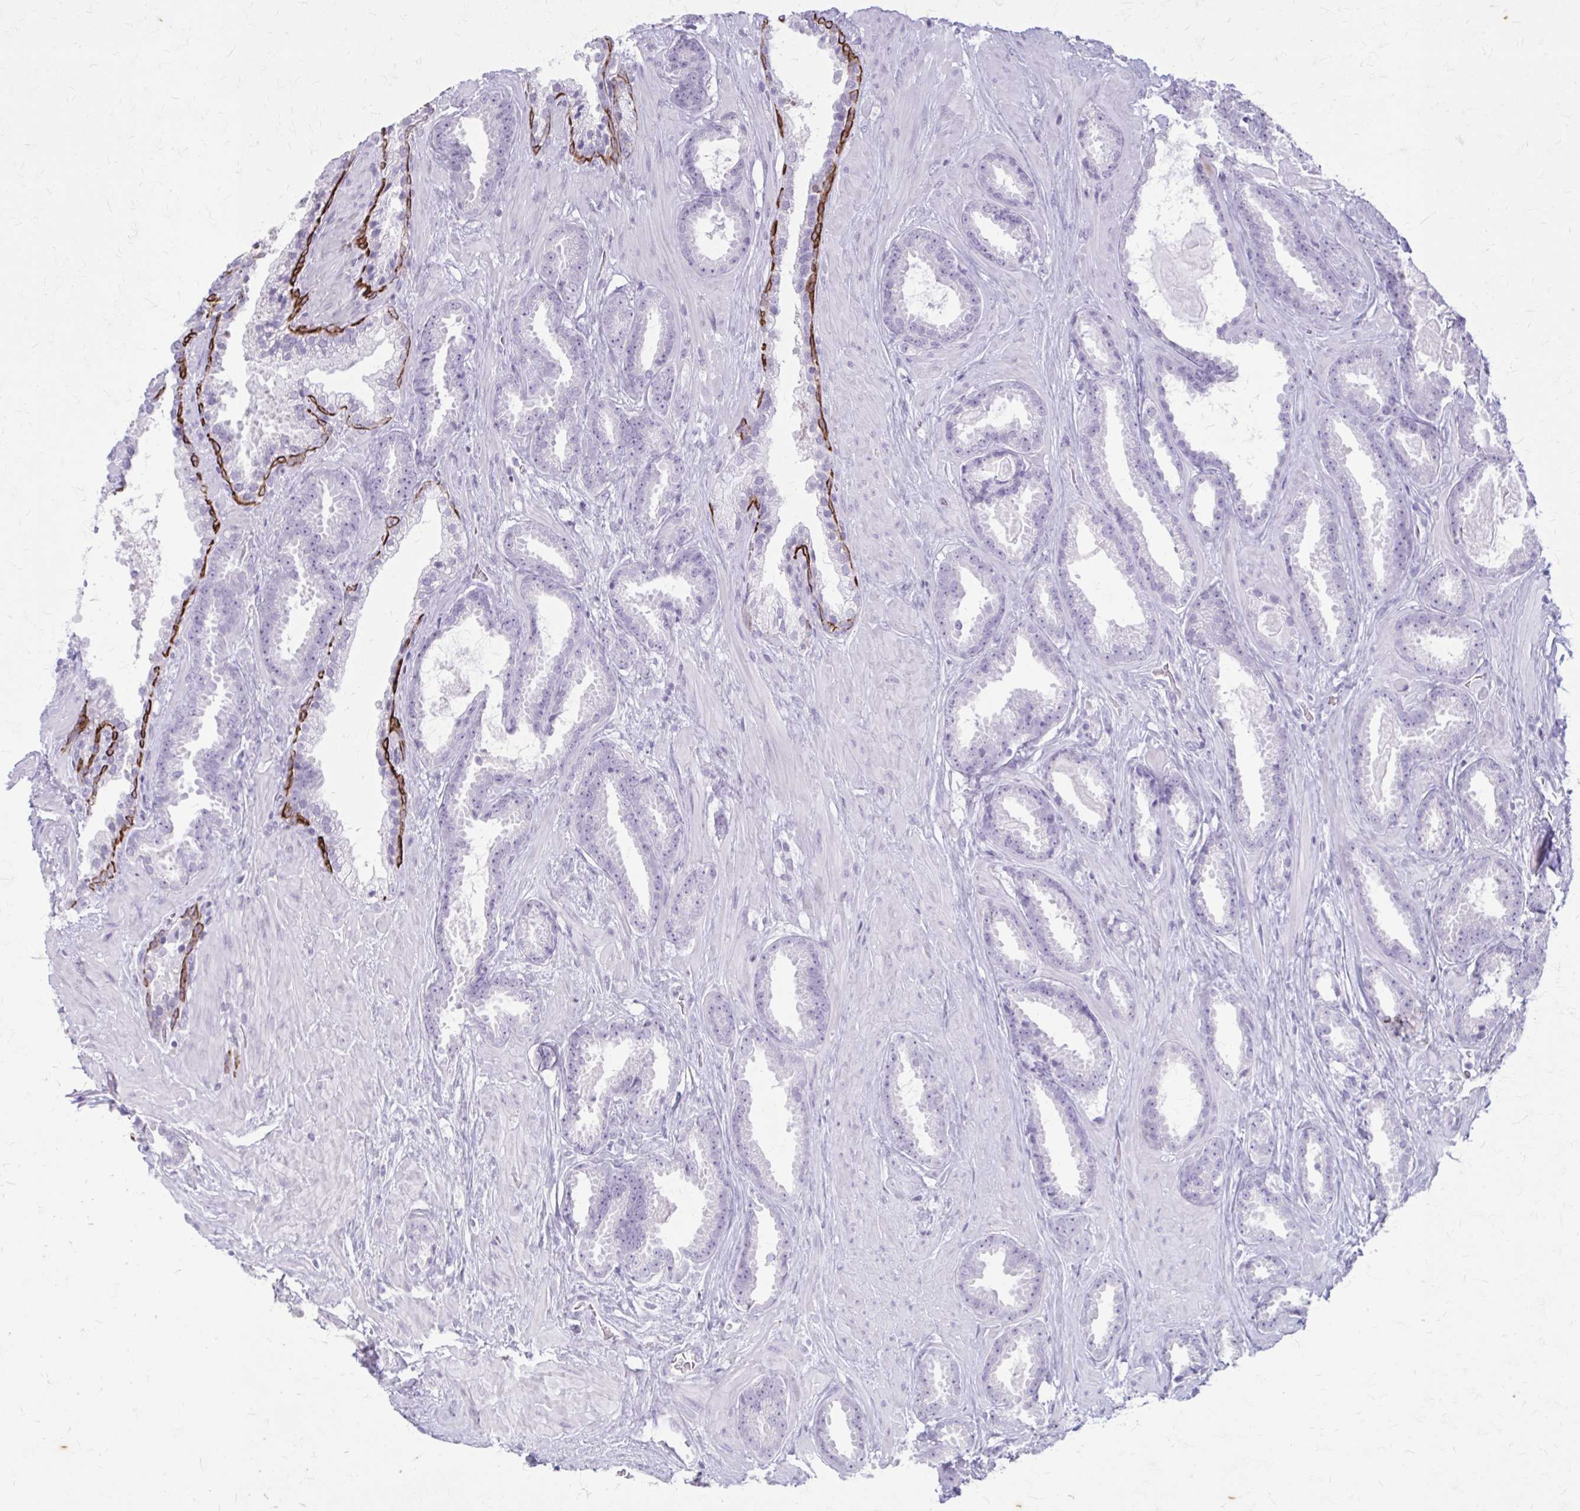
{"staining": {"intensity": "negative", "quantity": "none", "location": "none"}, "tissue": "prostate cancer", "cell_type": "Tumor cells", "image_type": "cancer", "snomed": [{"axis": "morphology", "description": "Adenocarcinoma, Low grade"}, {"axis": "topography", "description": "Prostate"}], "caption": "Prostate cancer (low-grade adenocarcinoma) stained for a protein using immunohistochemistry shows no positivity tumor cells.", "gene": "KRT5", "patient": {"sex": "male", "age": 62}}